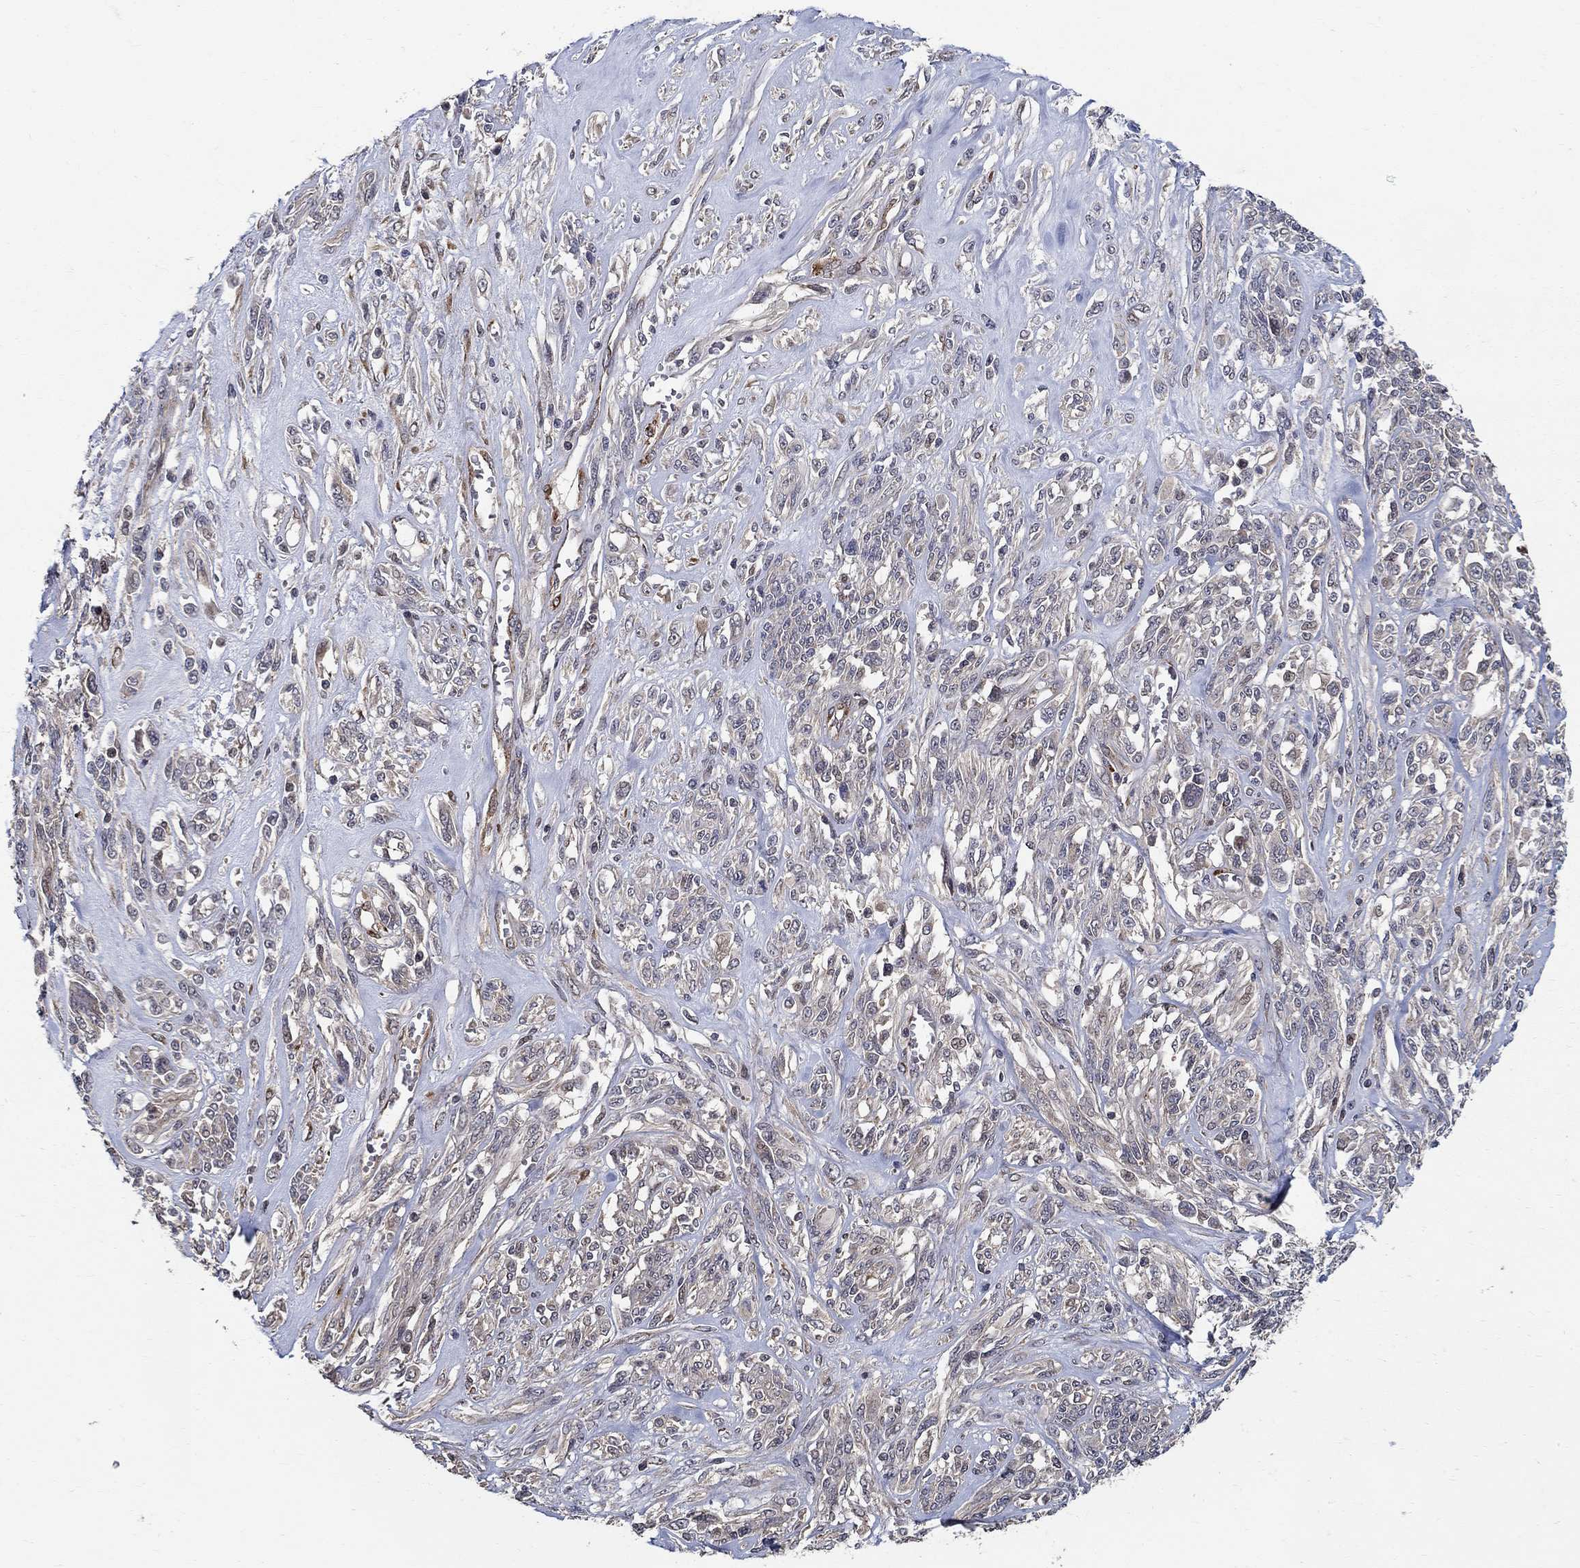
{"staining": {"intensity": "negative", "quantity": "none", "location": "none"}, "tissue": "melanoma", "cell_type": "Tumor cells", "image_type": "cancer", "snomed": [{"axis": "morphology", "description": "Malignant melanoma, NOS"}, {"axis": "topography", "description": "Skin"}], "caption": "High power microscopy image of an immunohistochemistry photomicrograph of malignant melanoma, revealing no significant positivity in tumor cells.", "gene": "ZNF594", "patient": {"sex": "female", "age": 91}}